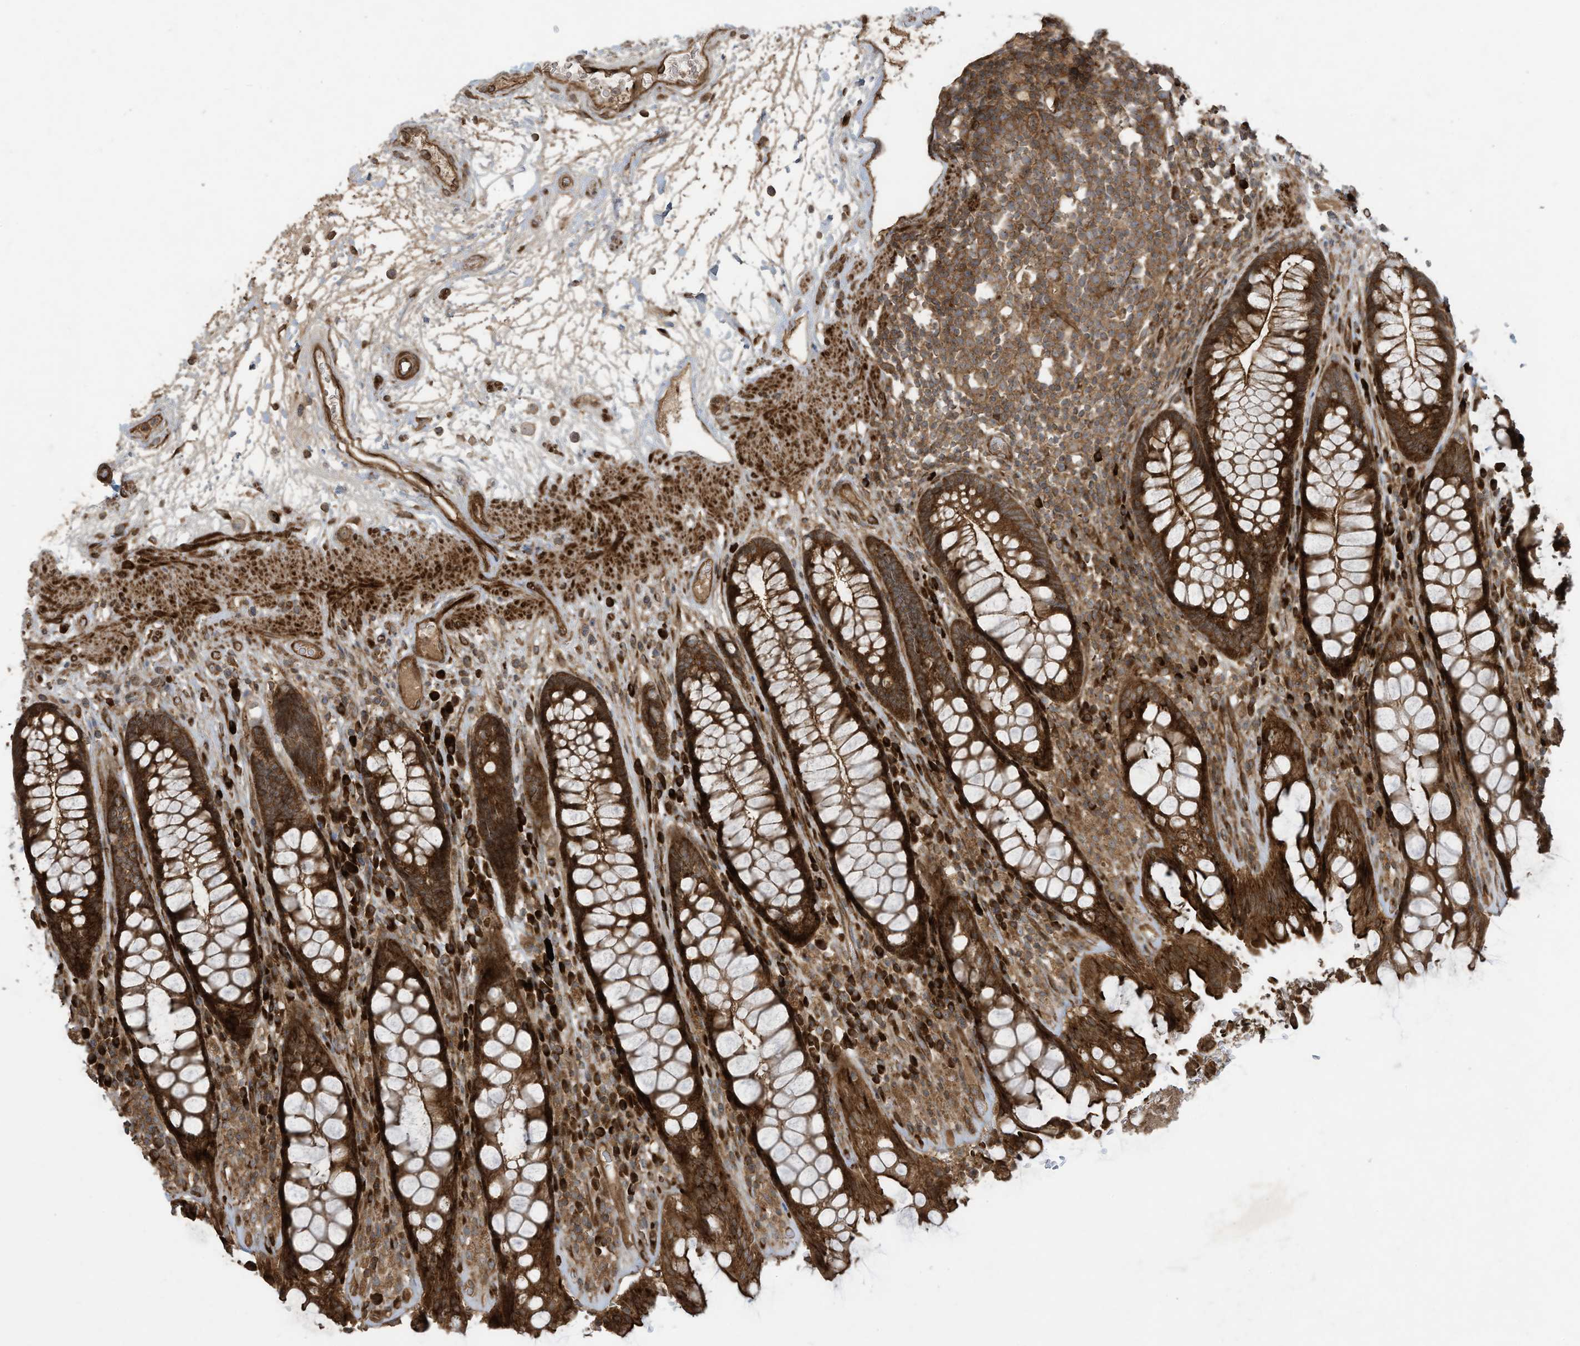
{"staining": {"intensity": "strong", "quantity": ">75%", "location": "cytoplasmic/membranous"}, "tissue": "rectum", "cell_type": "Glandular cells", "image_type": "normal", "snomed": [{"axis": "morphology", "description": "Normal tissue, NOS"}, {"axis": "topography", "description": "Rectum"}], "caption": "DAB immunohistochemical staining of normal rectum shows strong cytoplasmic/membranous protein expression in about >75% of glandular cells. Ihc stains the protein in brown and the nuclei are stained blue.", "gene": "DDIT4", "patient": {"sex": "male", "age": 64}}